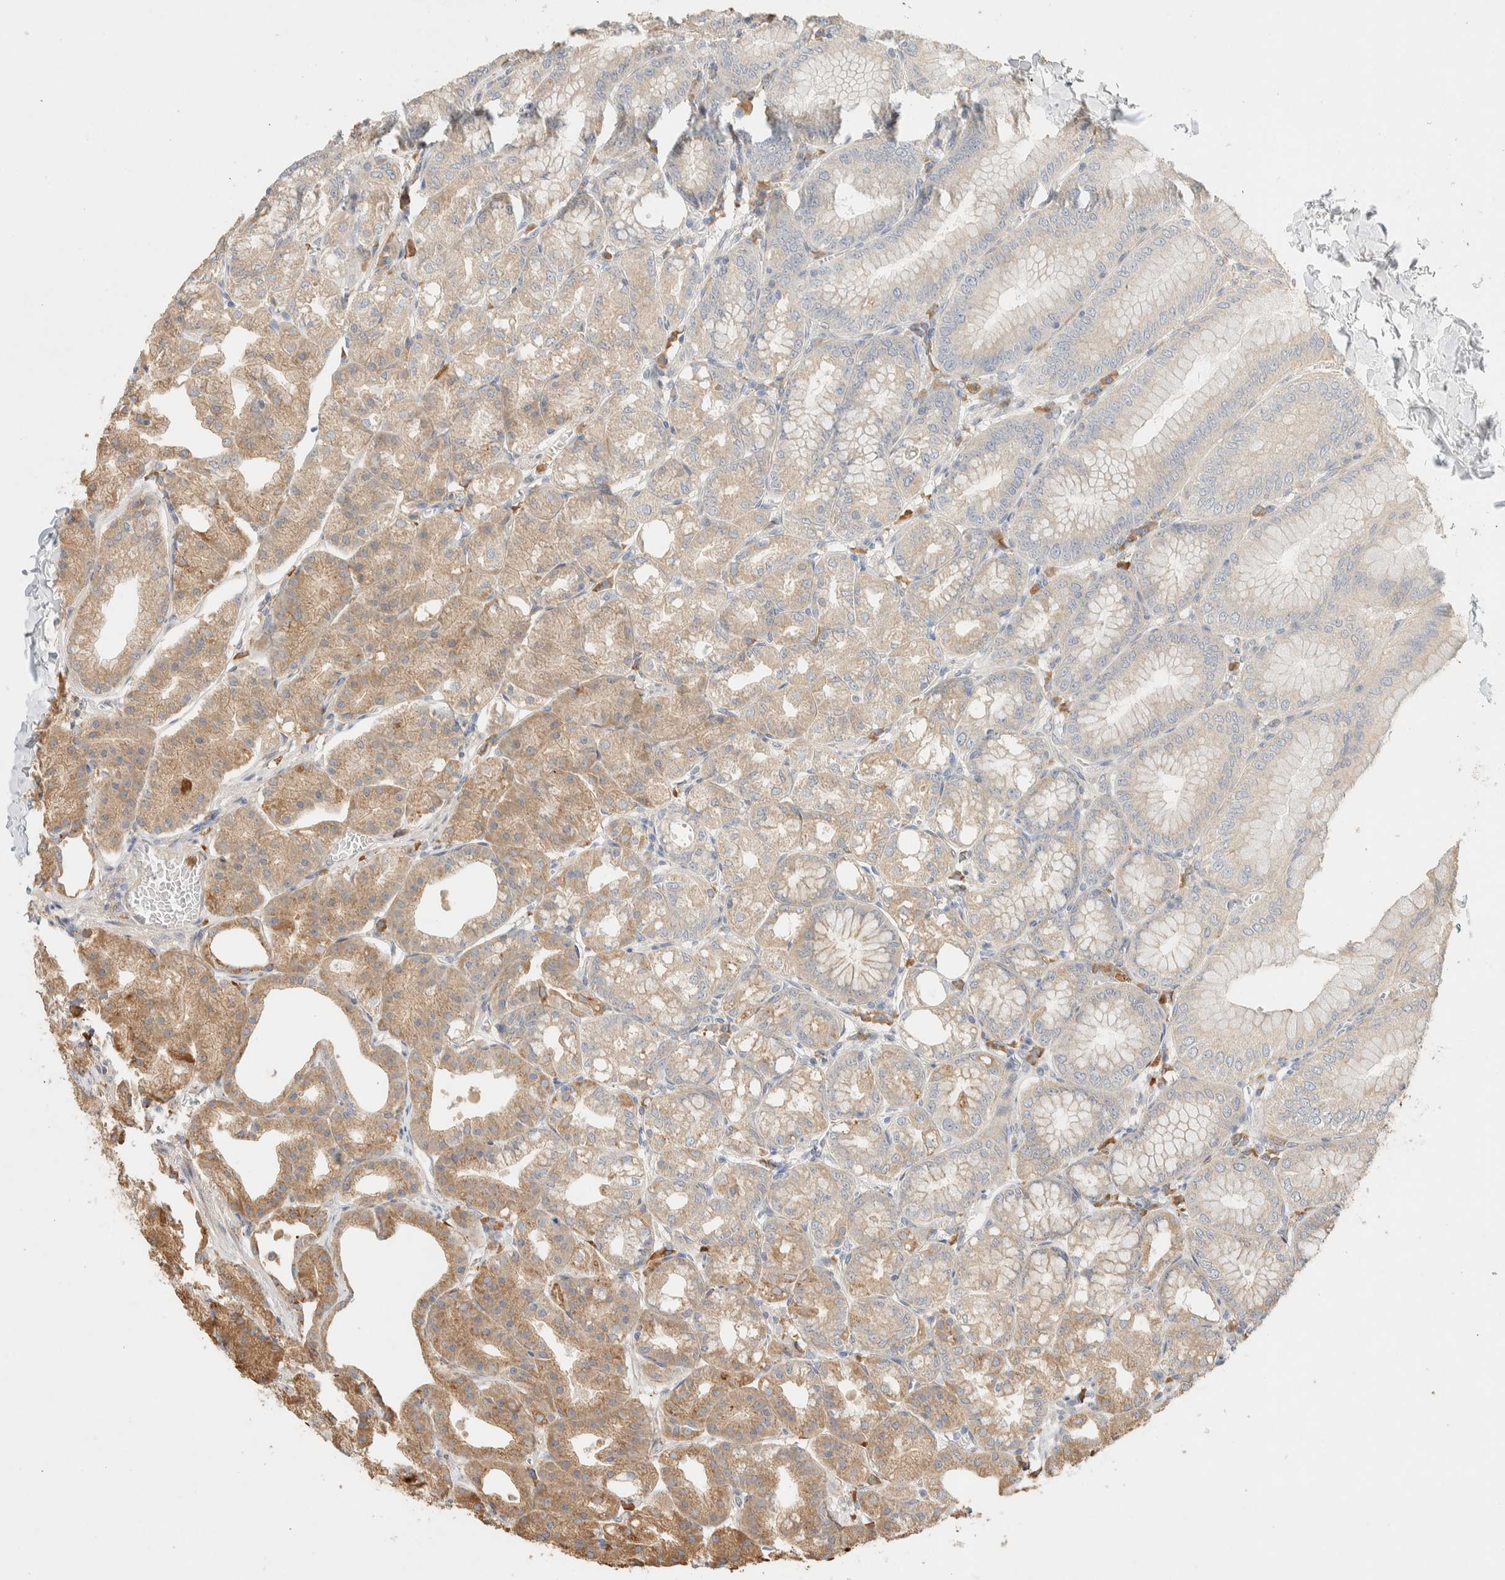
{"staining": {"intensity": "weak", "quantity": "25%-75%", "location": "cytoplasmic/membranous"}, "tissue": "stomach", "cell_type": "Glandular cells", "image_type": "normal", "snomed": [{"axis": "morphology", "description": "Normal tissue, NOS"}, {"axis": "topography", "description": "Stomach, lower"}], "caption": "Unremarkable stomach demonstrates weak cytoplasmic/membranous positivity in approximately 25%-75% of glandular cells, visualized by immunohistochemistry.", "gene": "TTC3", "patient": {"sex": "male", "age": 71}}